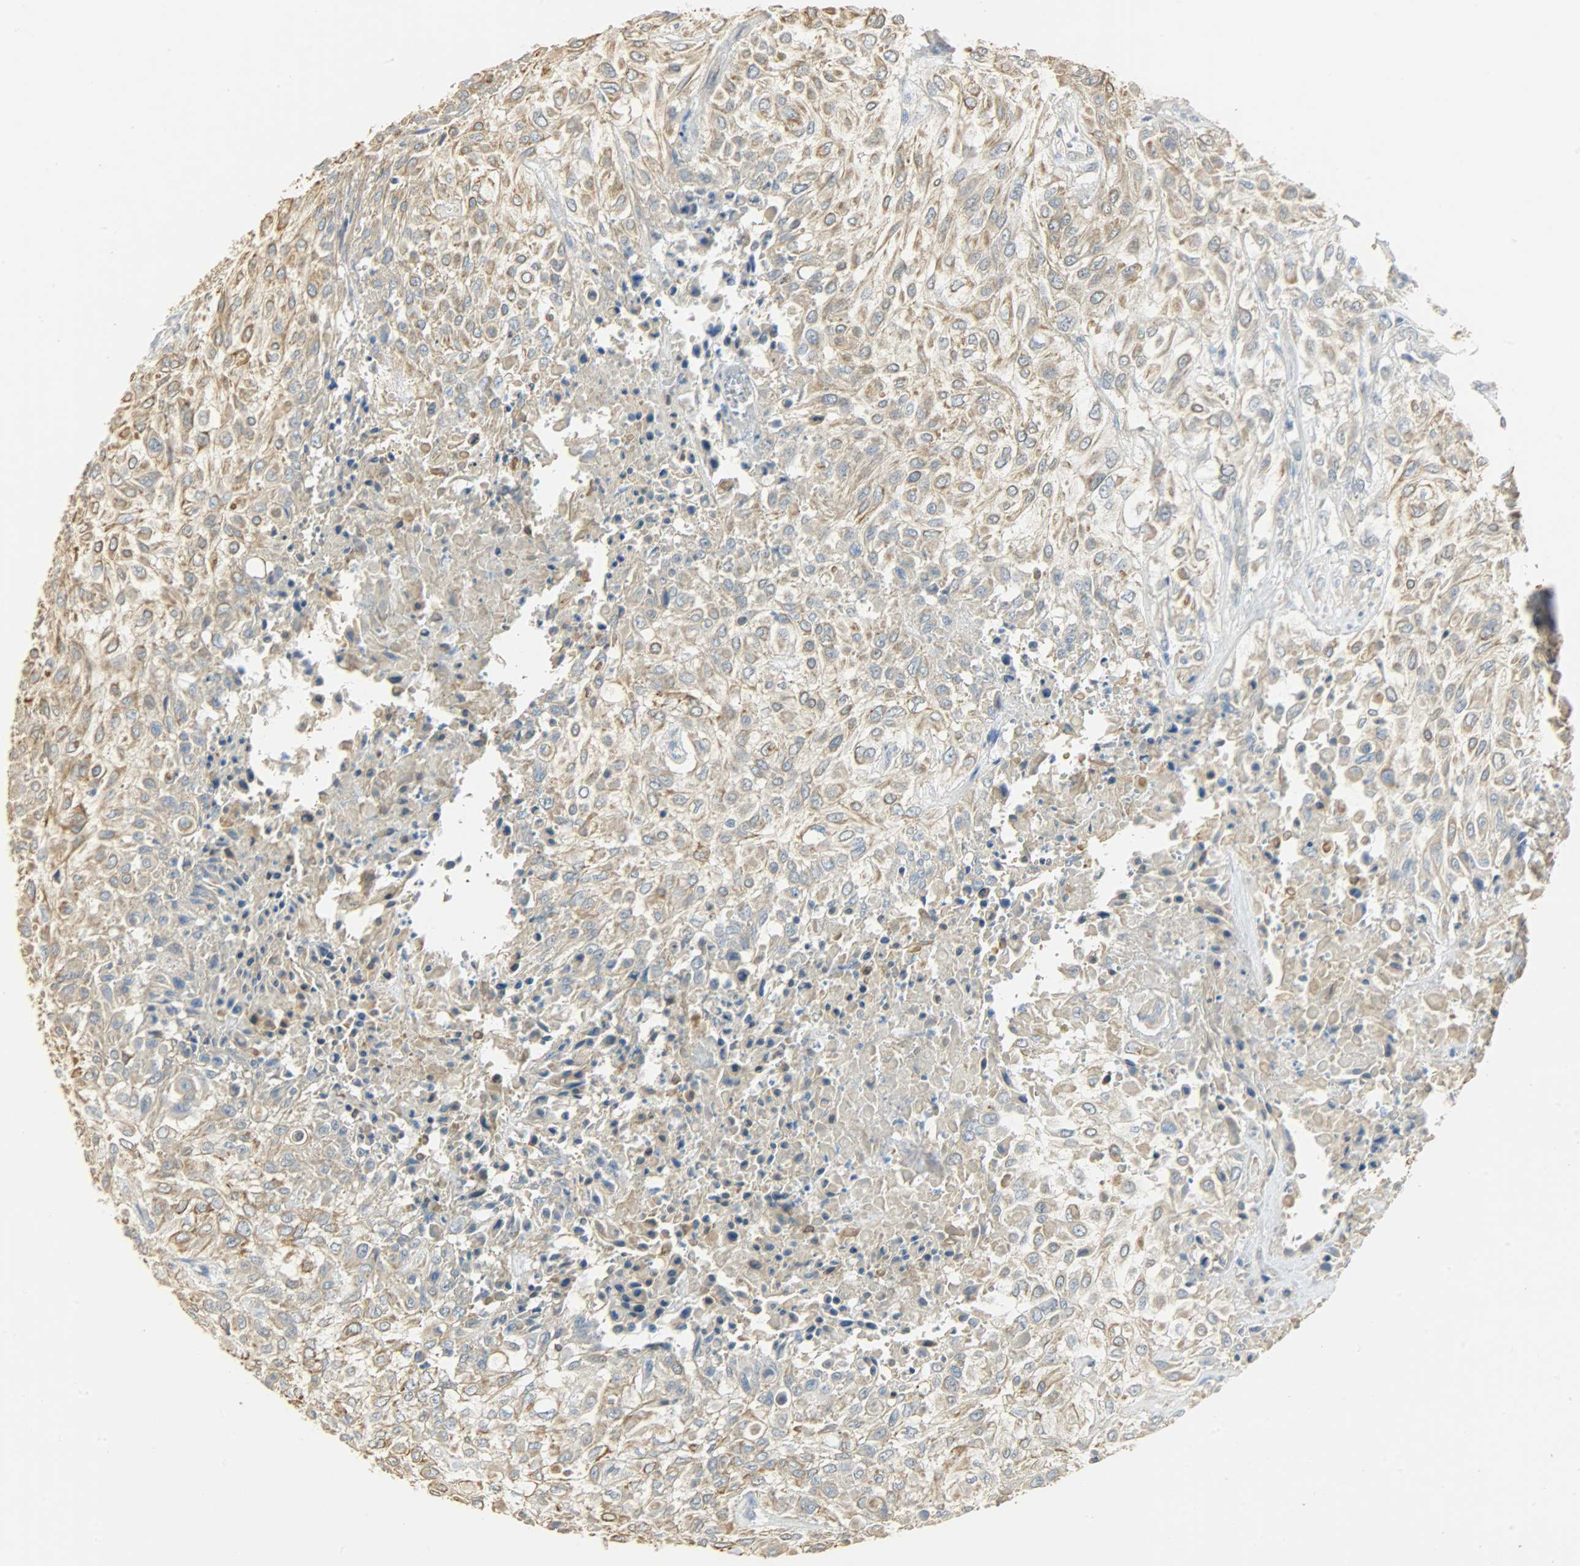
{"staining": {"intensity": "moderate", "quantity": ">75%", "location": "cytoplasmic/membranous"}, "tissue": "urothelial cancer", "cell_type": "Tumor cells", "image_type": "cancer", "snomed": [{"axis": "morphology", "description": "Urothelial carcinoma, High grade"}, {"axis": "topography", "description": "Urinary bladder"}], "caption": "Protein staining of urothelial carcinoma (high-grade) tissue exhibits moderate cytoplasmic/membranous expression in approximately >75% of tumor cells.", "gene": "USP13", "patient": {"sex": "male", "age": 57}}